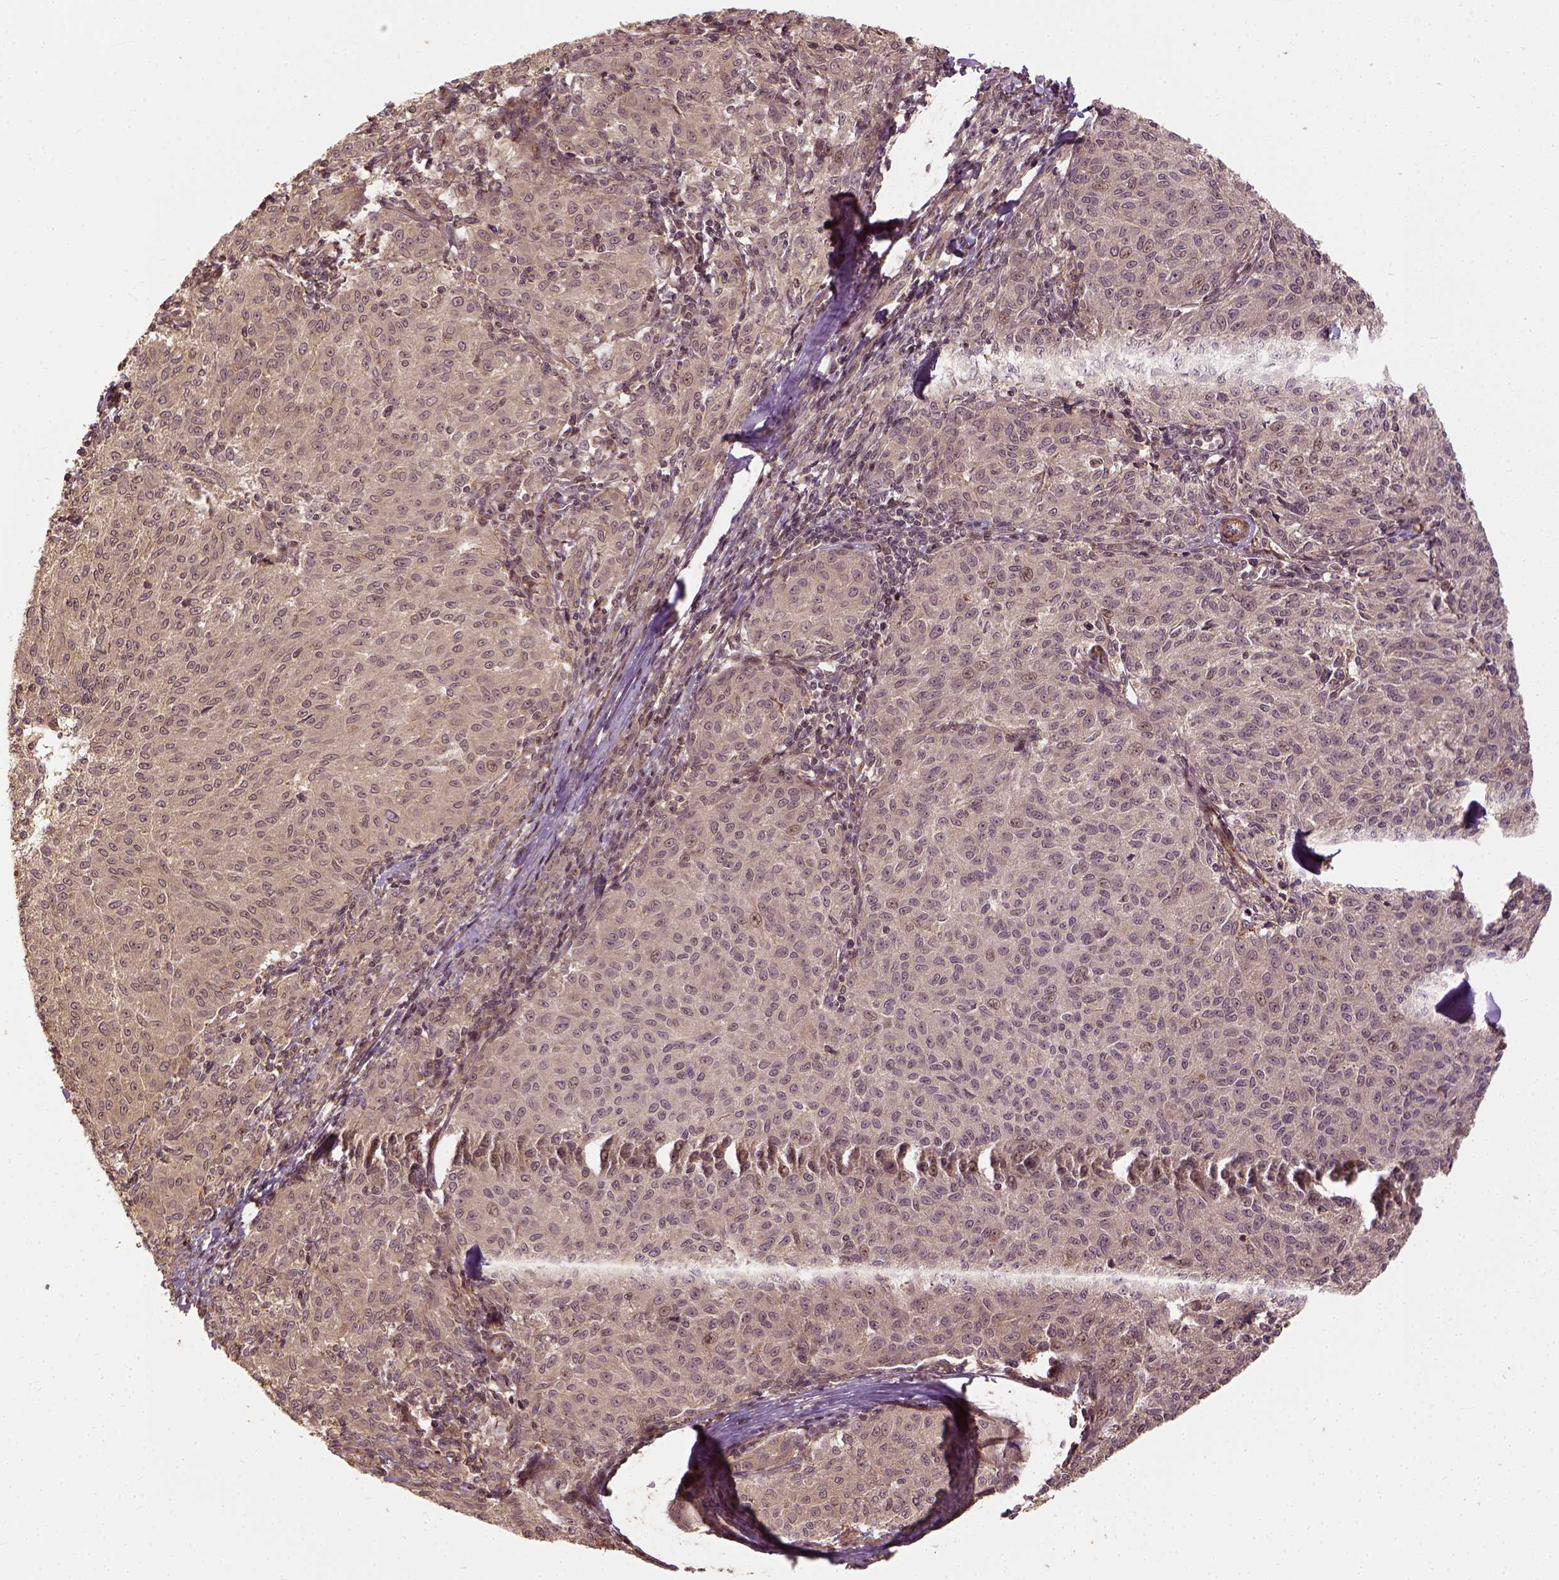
{"staining": {"intensity": "negative", "quantity": "none", "location": "none"}, "tissue": "melanoma", "cell_type": "Tumor cells", "image_type": "cancer", "snomed": [{"axis": "morphology", "description": "Malignant melanoma, NOS"}, {"axis": "topography", "description": "Skin"}], "caption": "IHC image of neoplastic tissue: melanoma stained with DAB (3,3'-diaminobenzidine) demonstrates no significant protein positivity in tumor cells.", "gene": "VEGFA", "patient": {"sex": "female", "age": 72}}